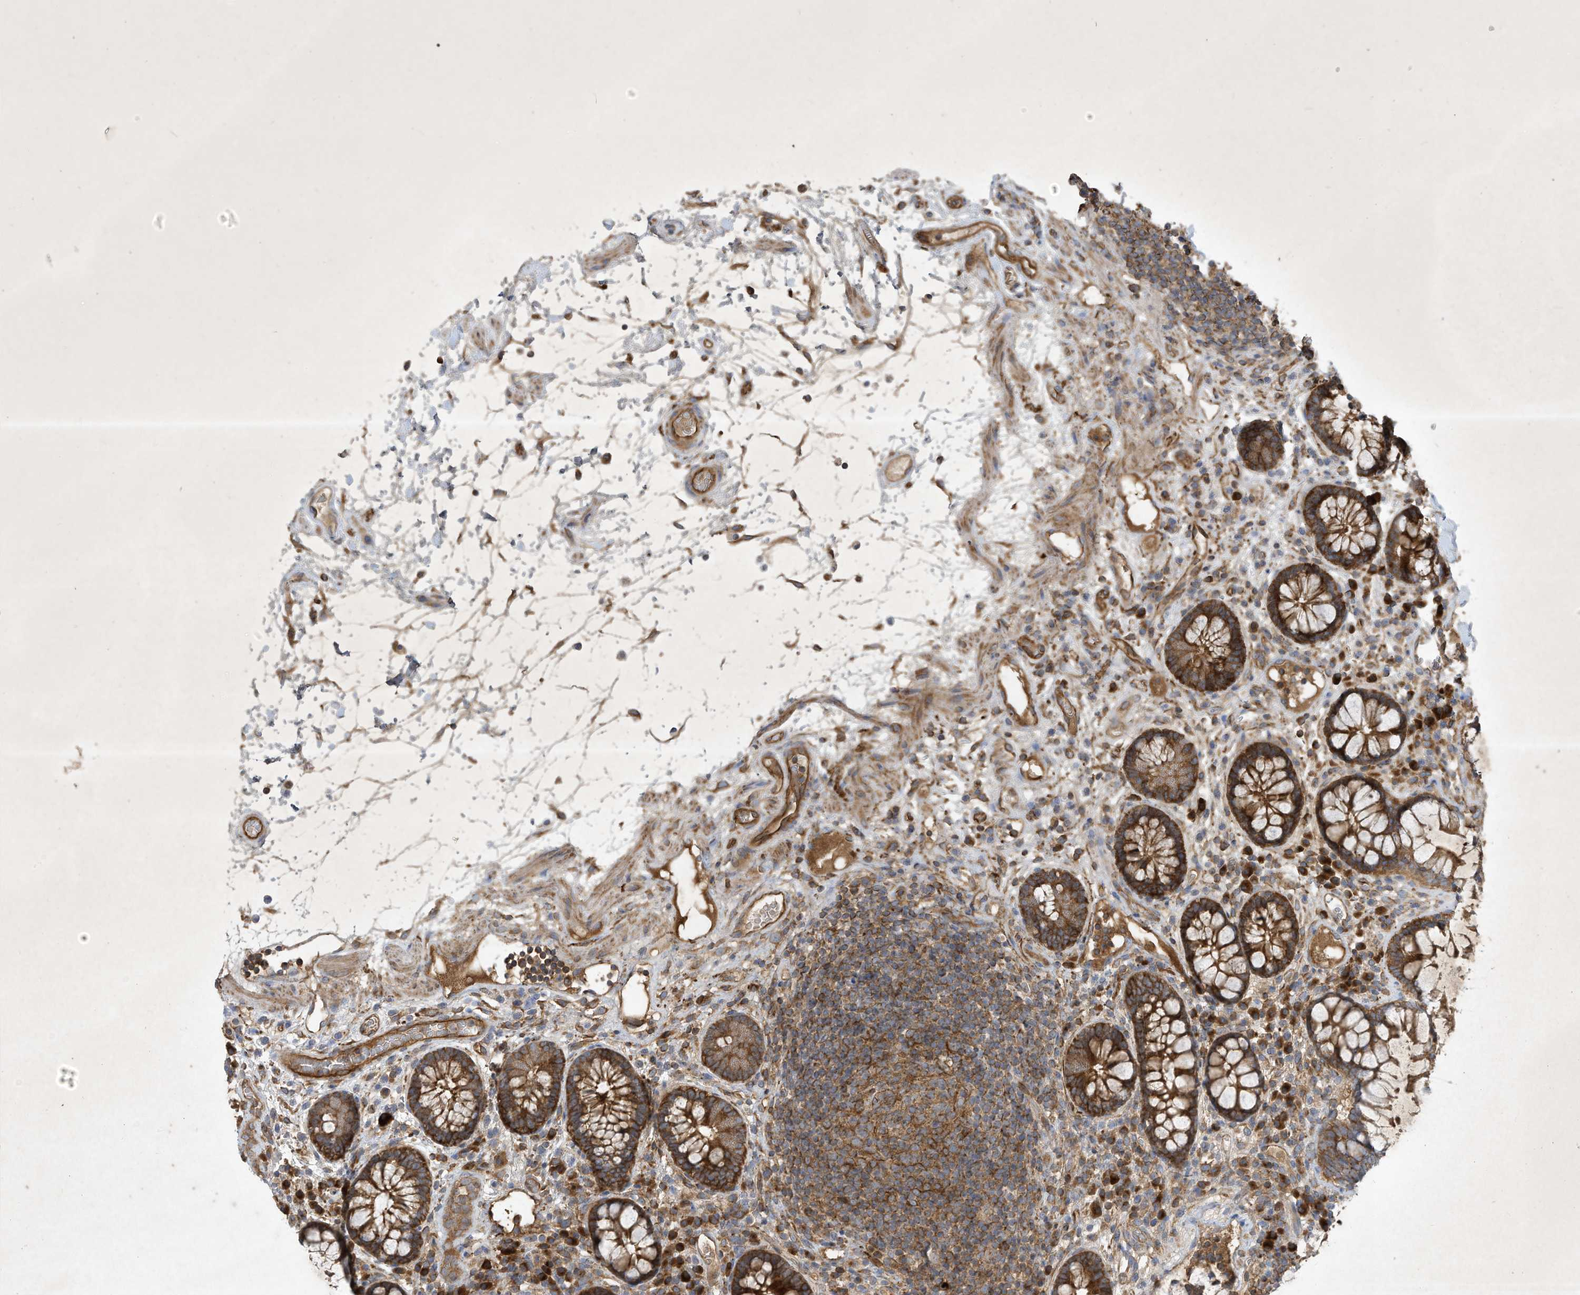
{"staining": {"intensity": "moderate", "quantity": ">75%", "location": "cytoplasmic/membranous"}, "tissue": "colon", "cell_type": "Endothelial cells", "image_type": "normal", "snomed": [{"axis": "morphology", "description": "Normal tissue, NOS"}, {"axis": "topography", "description": "Colon"}], "caption": "The image displays a brown stain indicating the presence of a protein in the cytoplasmic/membranous of endothelial cells in colon. (DAB (3,3'-diaminobenzidine) IHC, brown staining for protein, blue staining for nuclei).", "gene": "SYNJ2", "patient": {"sex": "female", "age": 79}}